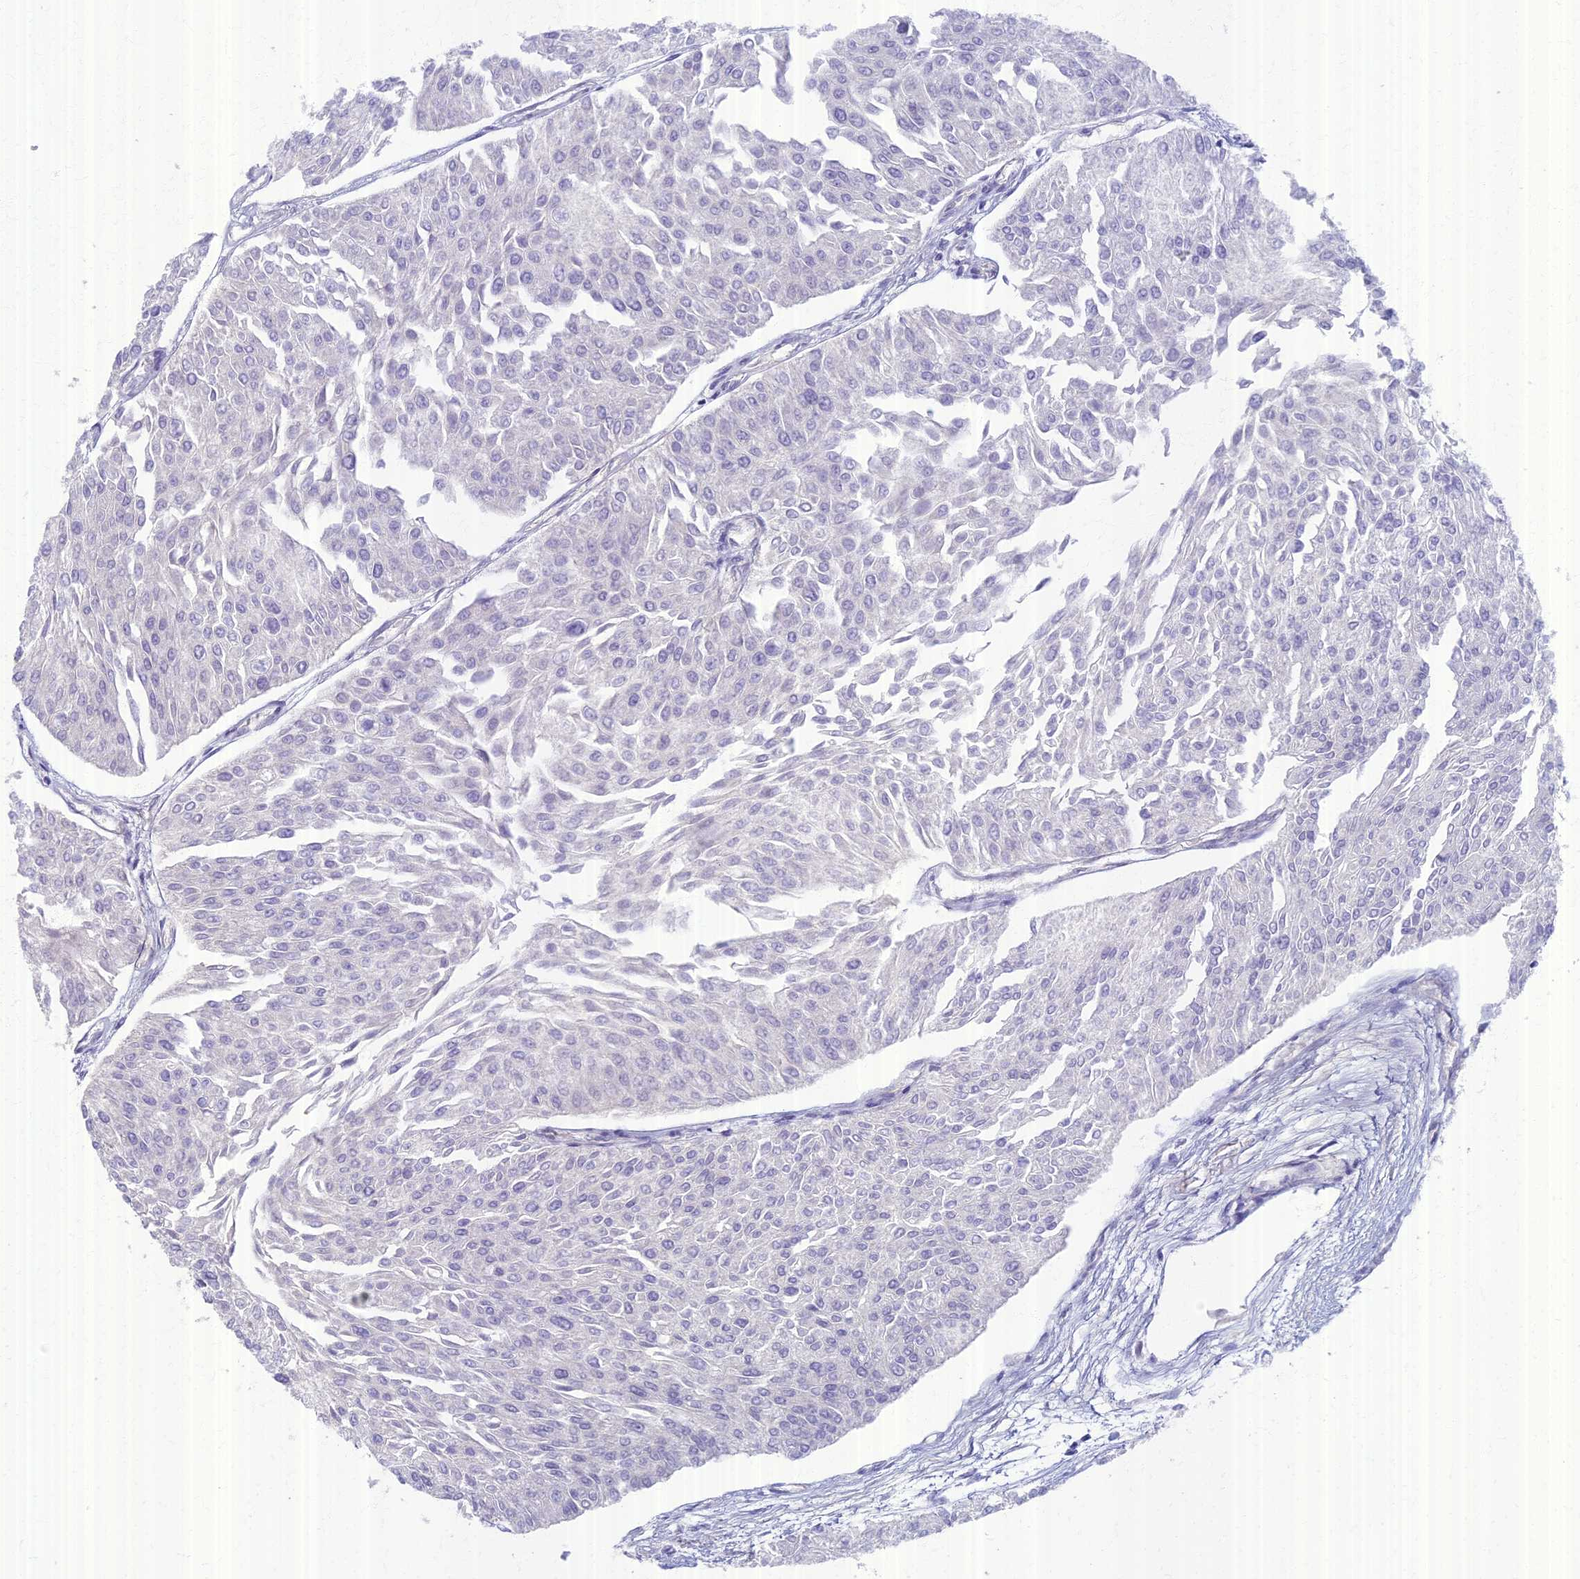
{"staining": {"intensity": "negative", "quantity": "none", "location": "none"}, "tissue": "urothelial cancer", "cell_type": "Tumor cells", "image_type": "cancer", "snomed": [{"axis": "morphology", "description": "Urothelial carcinoma, Low grade"}, {"axis": "topography", "description": "Urinary bladder"}], "caption": "An immunohistochemistry (IHC) image of urothelial cancer is shown. There is no staining in tumor cells of urothelial cancer.", "gene": "AP4E1", "patient": {"sex": "male", "age": 67}}